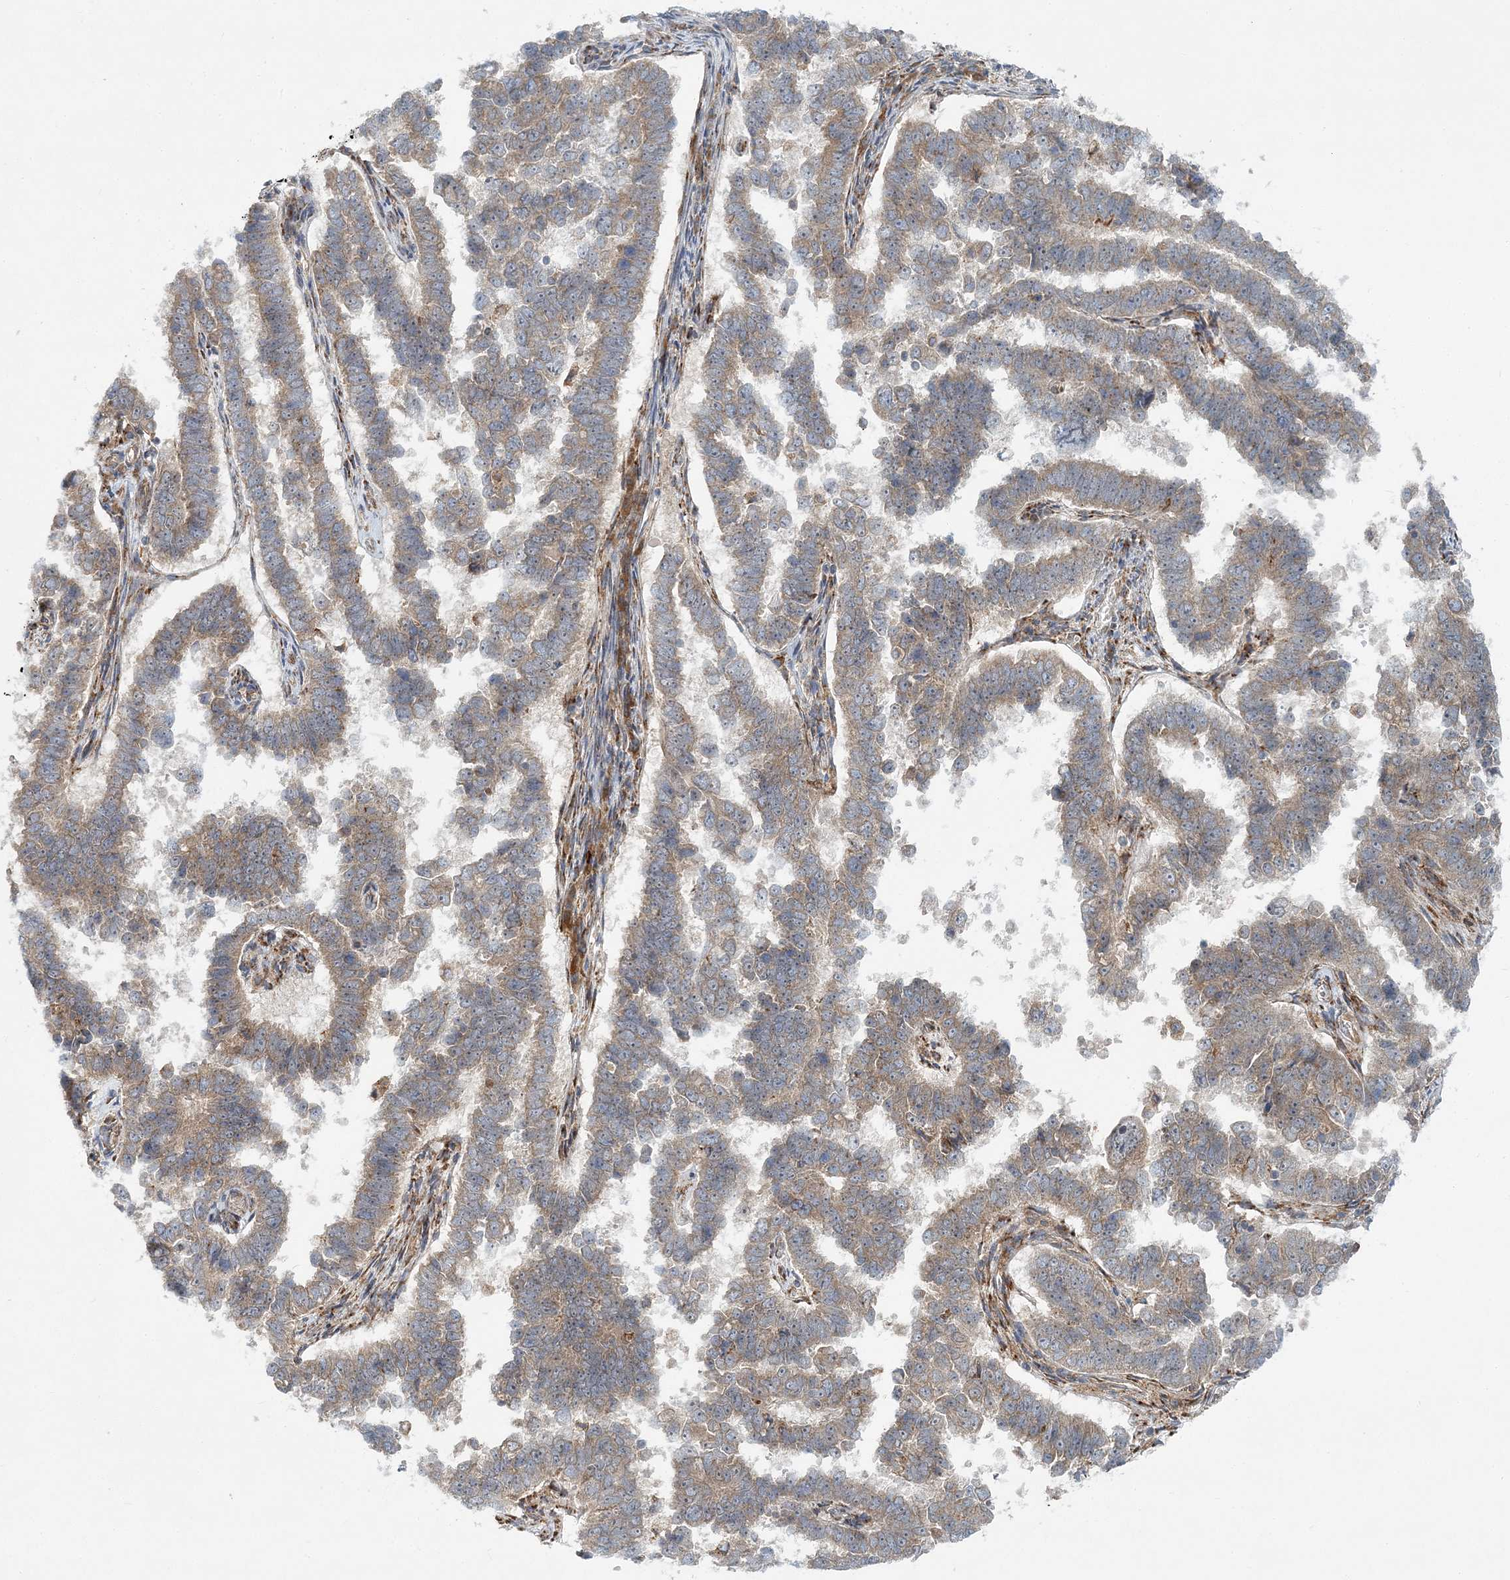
{"staining": {"intensity": "weak", "quantity": ">75%", "location": "cytoplasmic/membranous"}, "tissue": "endometrial cancer", "cell_type": "Tumor cells", "image_type": "cancer", "snomed": [{"axis": "morphology", "description": "Adenocarcinoma, NOS"}, {"axis": "topography", "description": "Endometrium"}], "caption": "Immunohistochemistry staining of endometrial cancer (adenocarcinoma), which reveals low levels of weak cytoplasmic/membranous staining in about >75% of tumor cells indicating weak cytoplasmic/membranous protein expression. The staining was performed using DAB (brown) for protein detection and nuclei were counterstained in hematoxylin (blue).", "gene": "NBAS", "patient": {"sex": "female", "age": 75}}